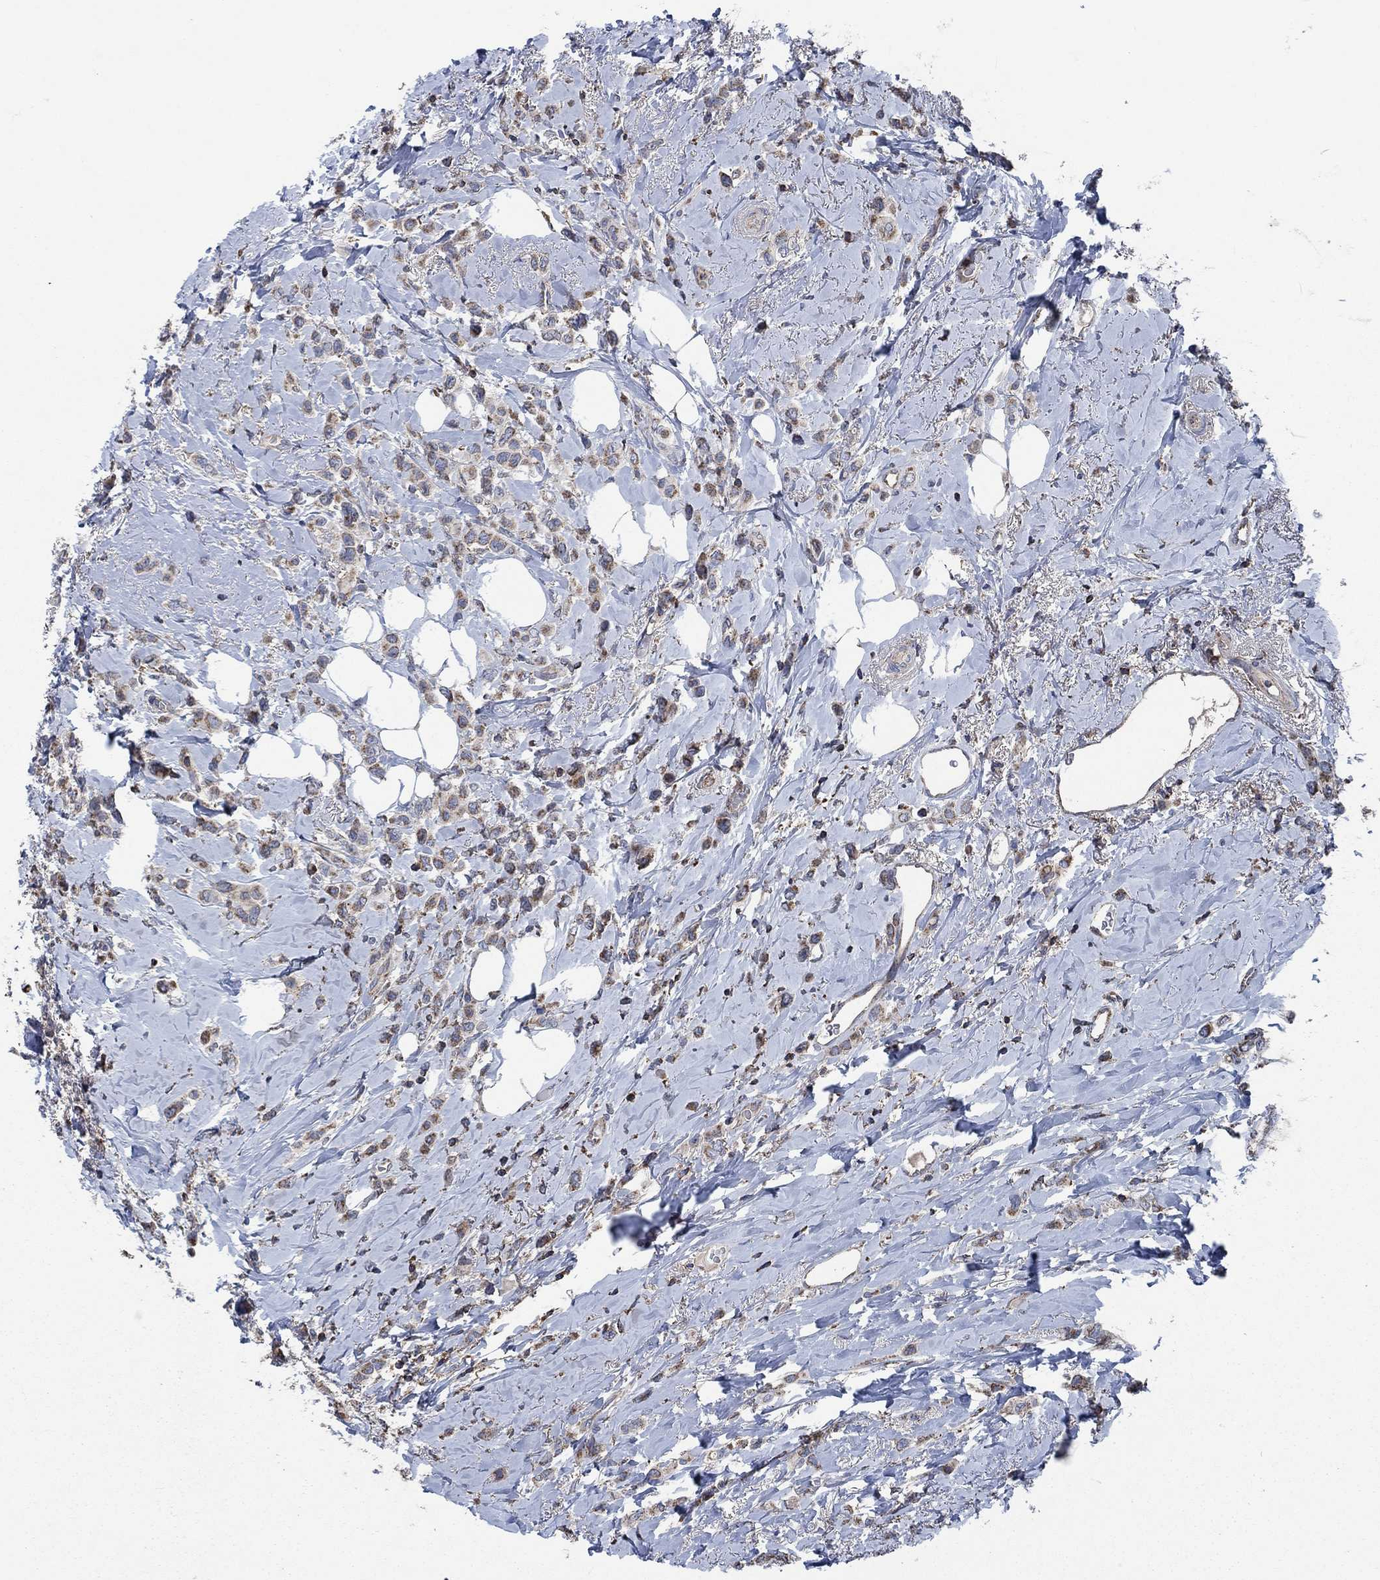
{"staining": {"intensity": "moderate", "quantity": "25%-75%", "location": "cytoplasmic/membranous"}, "tissue": "breast cancer", "cell_type": "Tumor cells", "image_type": "cancer", "snomed": [{"axis": "morphology", "description": "Lobular carcinoma"}, {"axis": "topography", "description": "Breast"}], "caption": "This image displays immunohistochemistry (IHC) staining of human breast cancer, with medium moderate cytoplasmic/membranous staining in approximately 25%-75% of tumor cells.", "gene": "STXBP6", "patient": {"sex": "female", "age": 66}}